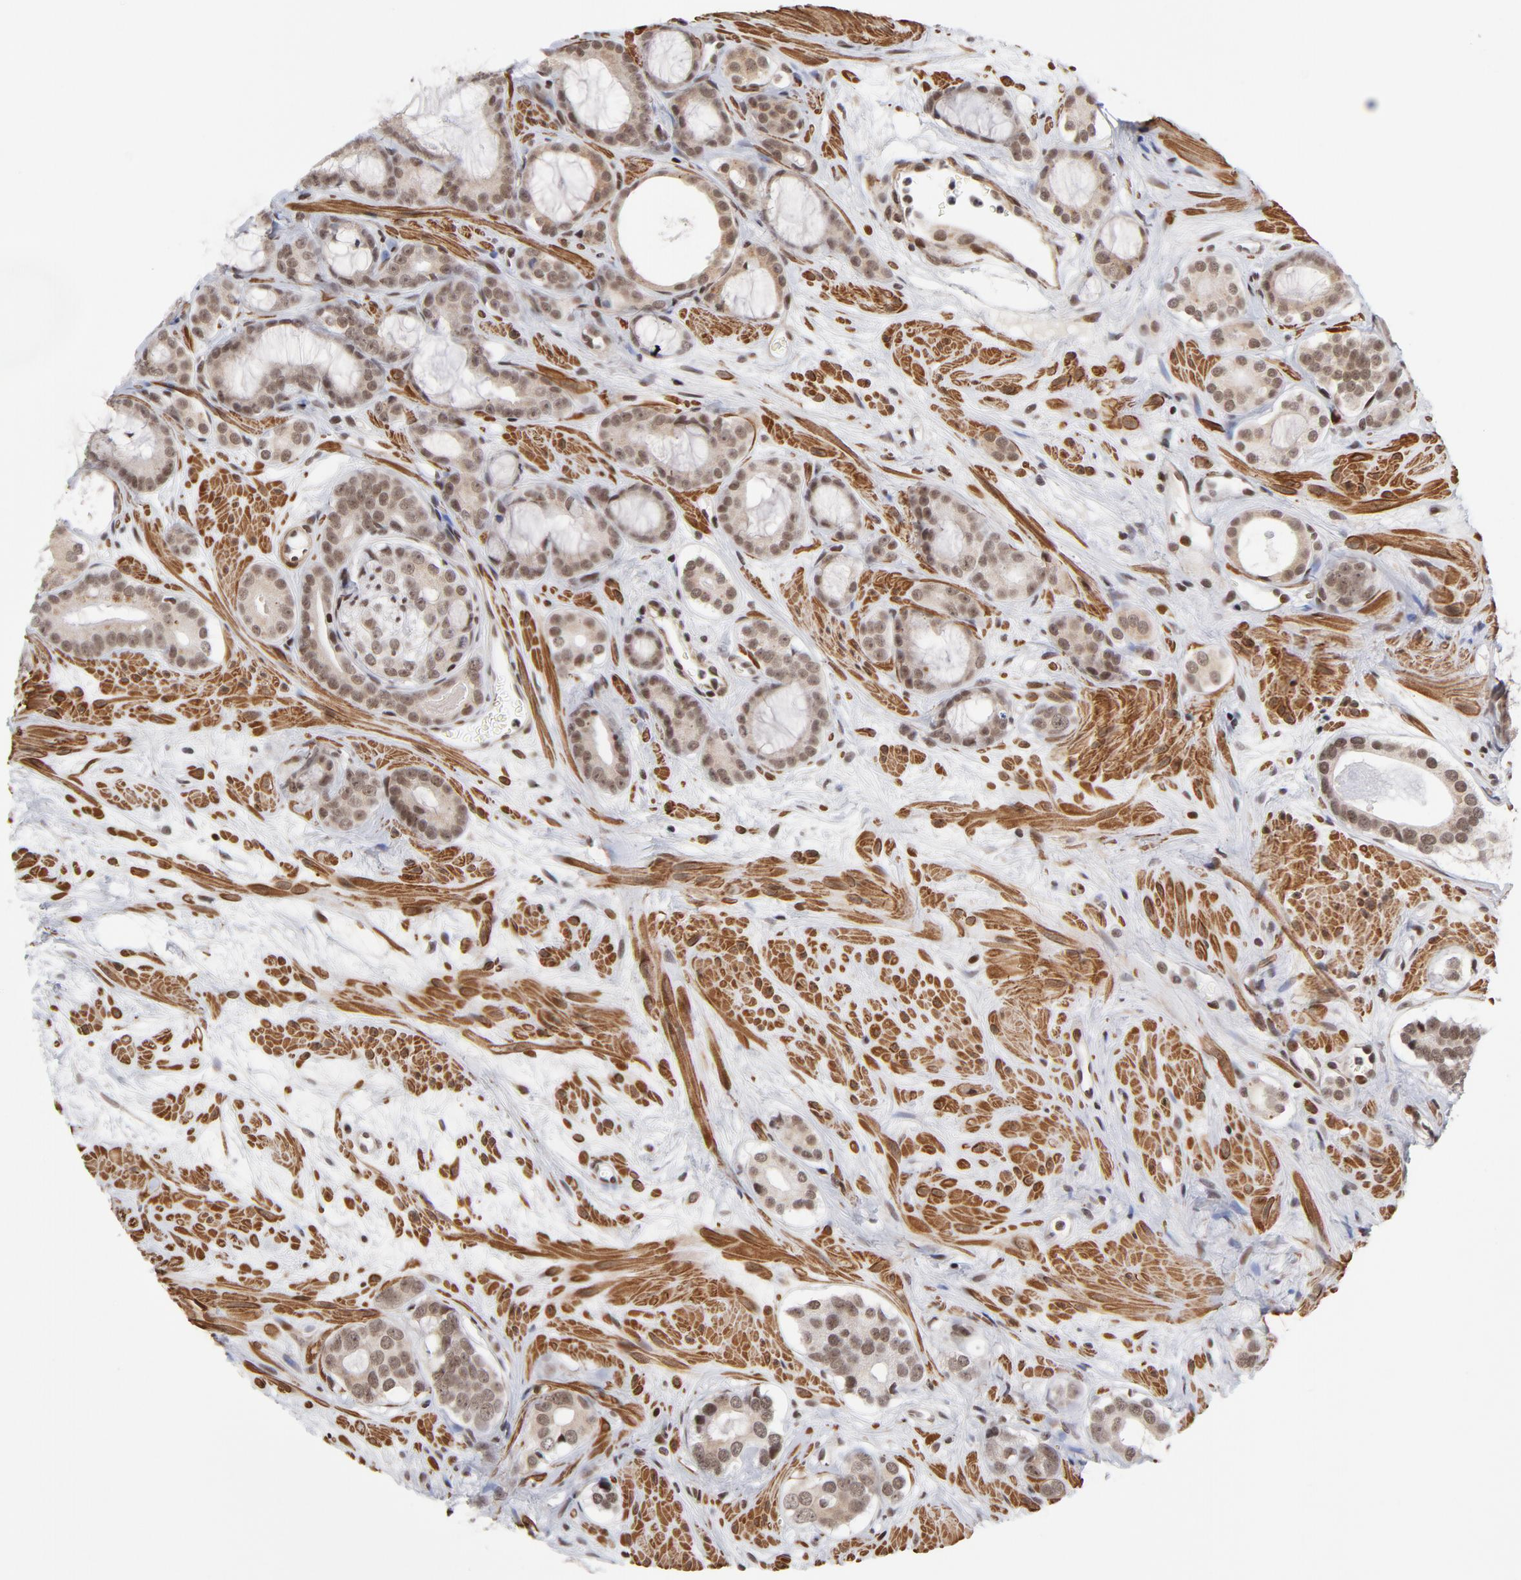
{"staining": {"intensity": "strong", "quantity": ">75%", "location": "nuclear"}, "tissue": "prostate cancer", "cell_type": "Tumor cells", "image_type": "cancer", "snomed": [{"axis": "morphology", "description": "Adenocarcinoma, Low grade"}, {"axis": "topography", "description": "Prostate"}], "caption": "Immunohistochemistry of prostate cancer (low-grade adenocarcinoma) exhibits high levels of strong nuclear staining in about >75% of tumor cells.", "gene": "CTCF", "patient": {"sex": "male", "age": 57}}